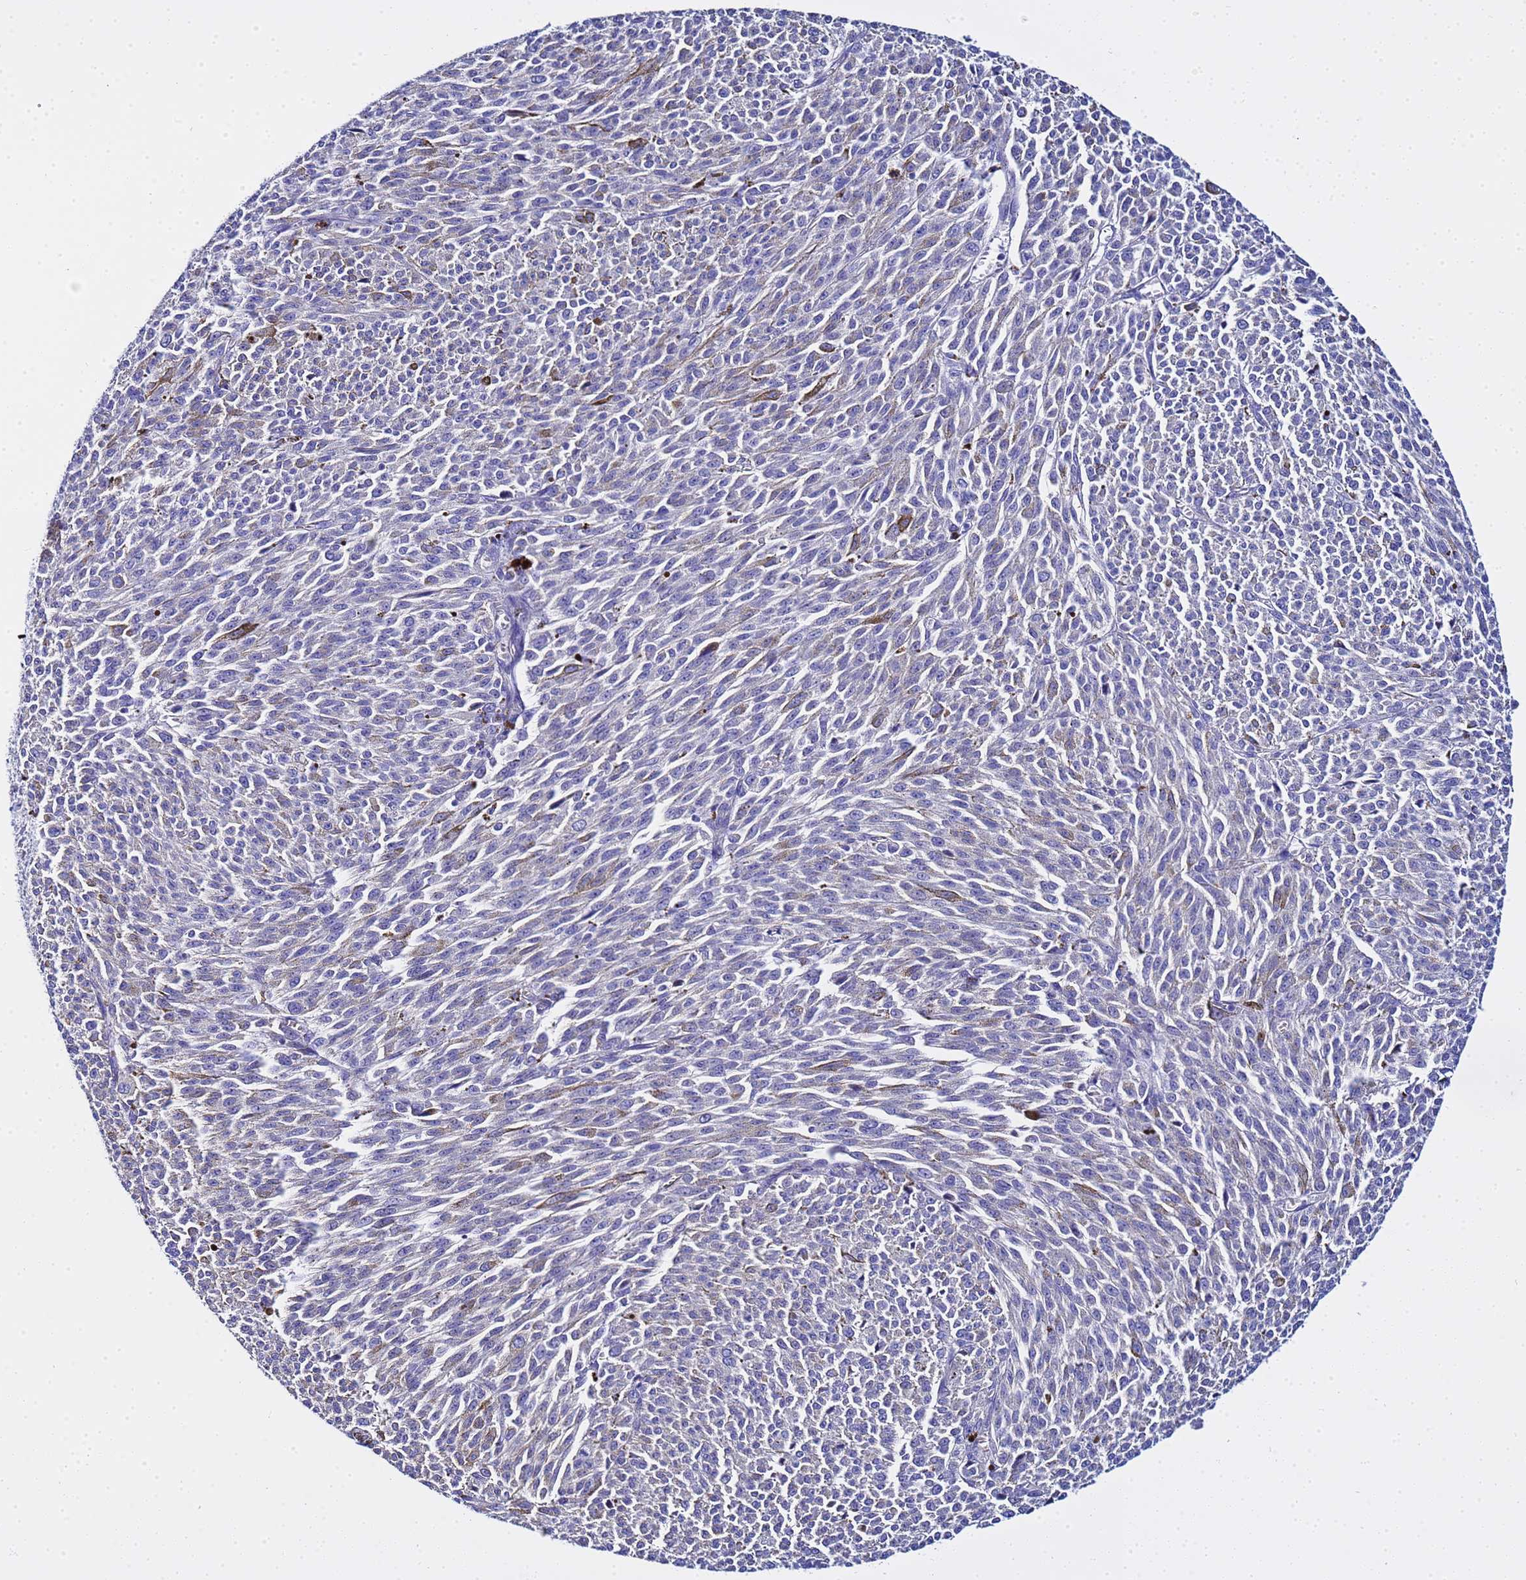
{"staining": {"intensity": "negative", "quantity": "none", "location": "none"}, "tissue": "melanoma", "cell_type": "Tumor cells", "image_type": "cancer", "snomed": [{"axis": "morphology", "description": "Malignant melanoma, NOS"}, {"axis": "topography", "description": "Skin"}], "caption": "Tumor cells show no significant staining in malignant melanoma.", "gene": "USP18", "patient": {"sex": "female", "age": 52}}